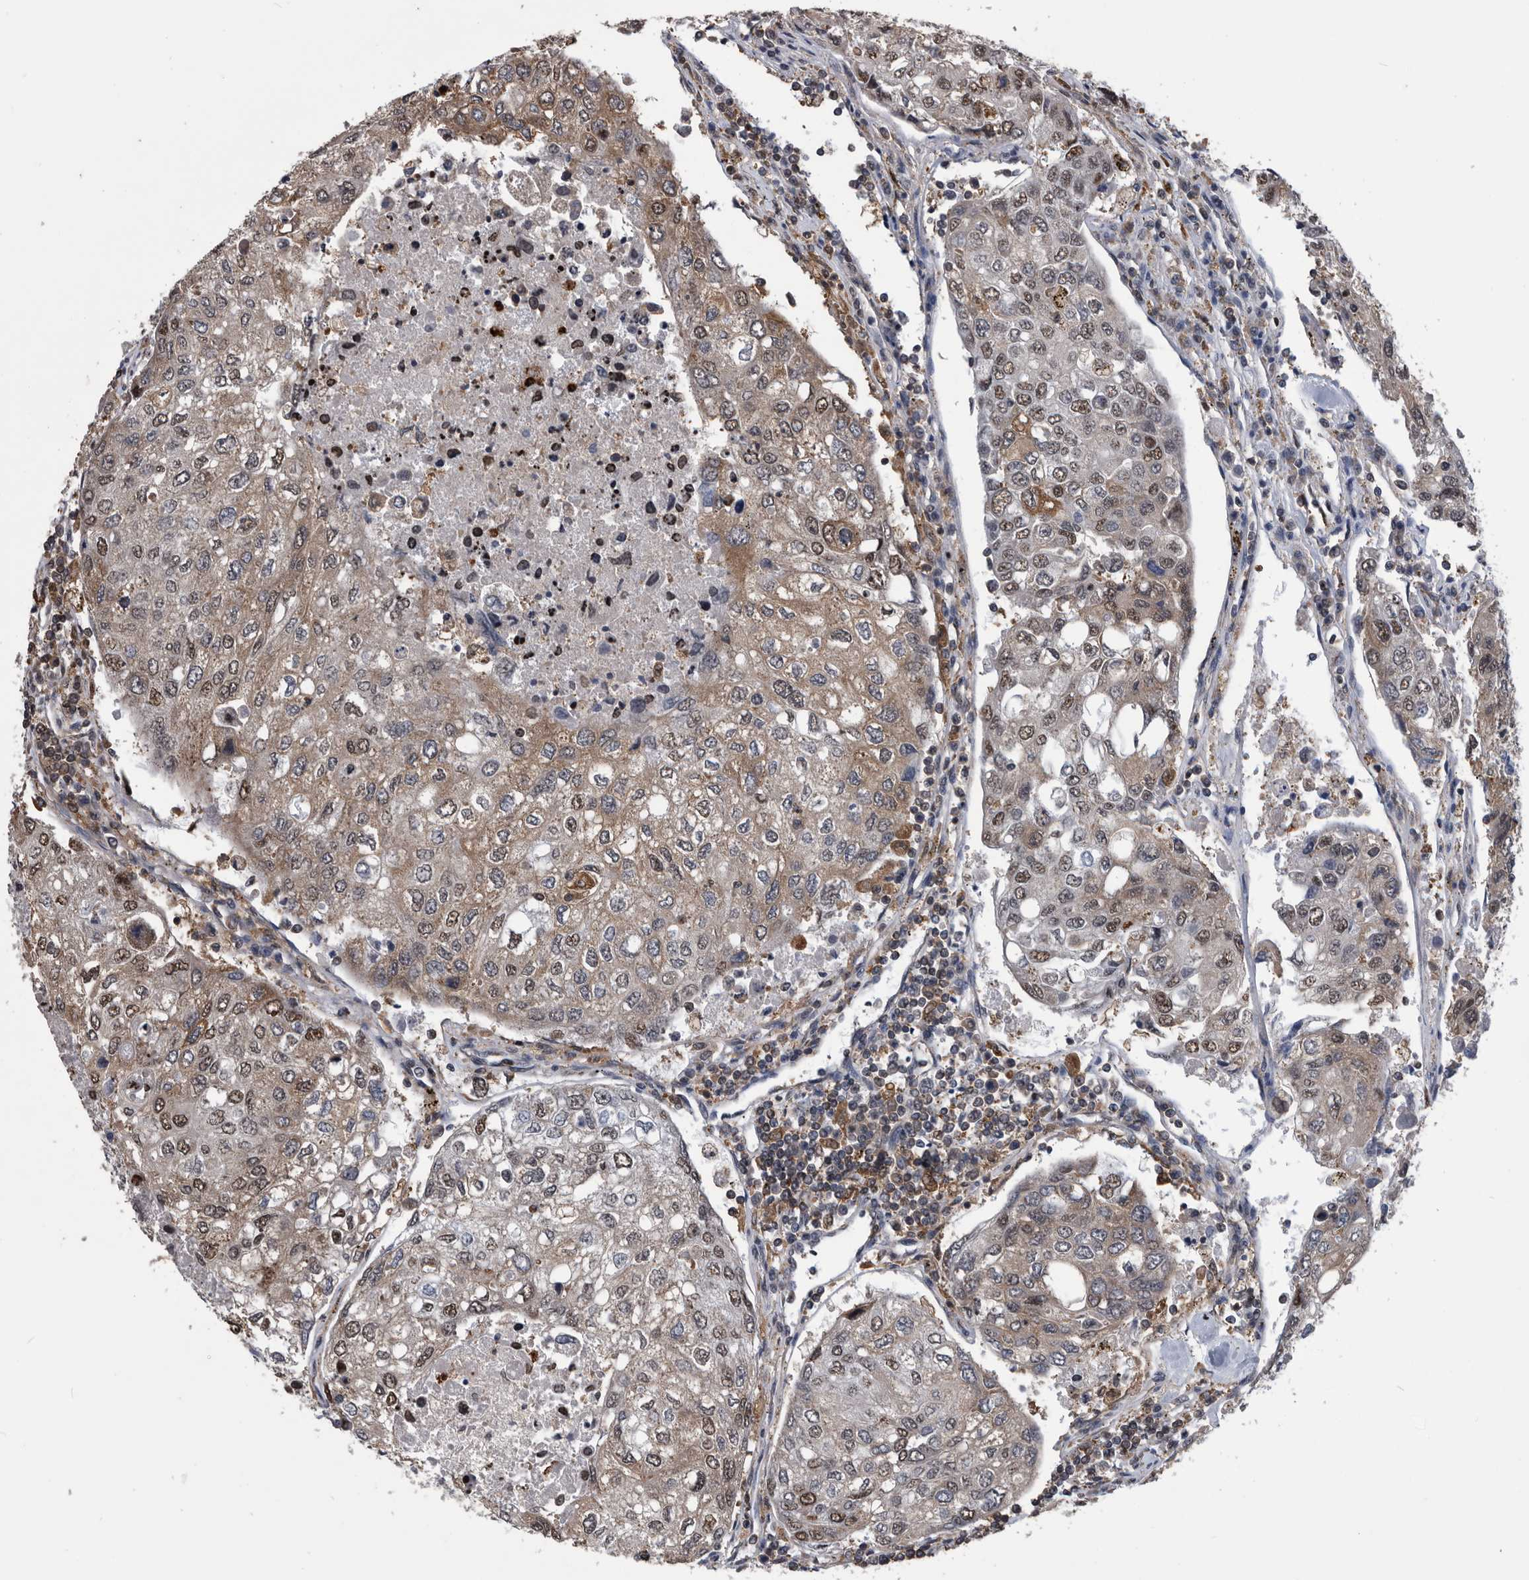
{"staining": {"intensity": "moderate", "quantity": "25%-75%", "location": "cytoplasmic/membranous,nuclear"}, "tissue": "urothelial cancer", "cell_type": "Tumor cells", "image_type": "cancer", "snomed": [{"axis": "morphology", "description": "Urothelial carcinoma, High grade"}, {"axis": "topography", "description": "Lymph node"}, {"axis": "topography", "description": "Urinary bladder"}], "caption": "High-magnification brightfield microscopy of urothelial cancer stained with DAB (3,3'-diaminobenzidine) (brown) and counterstained with hematoxylin (blue). tumor cells exhibit moderate cytoplasmic/membranous and nuclear staining is identified in about25%-75% of cells.", "gene": "NRBP1", "patient": {"sex": "male", "age": 51}}